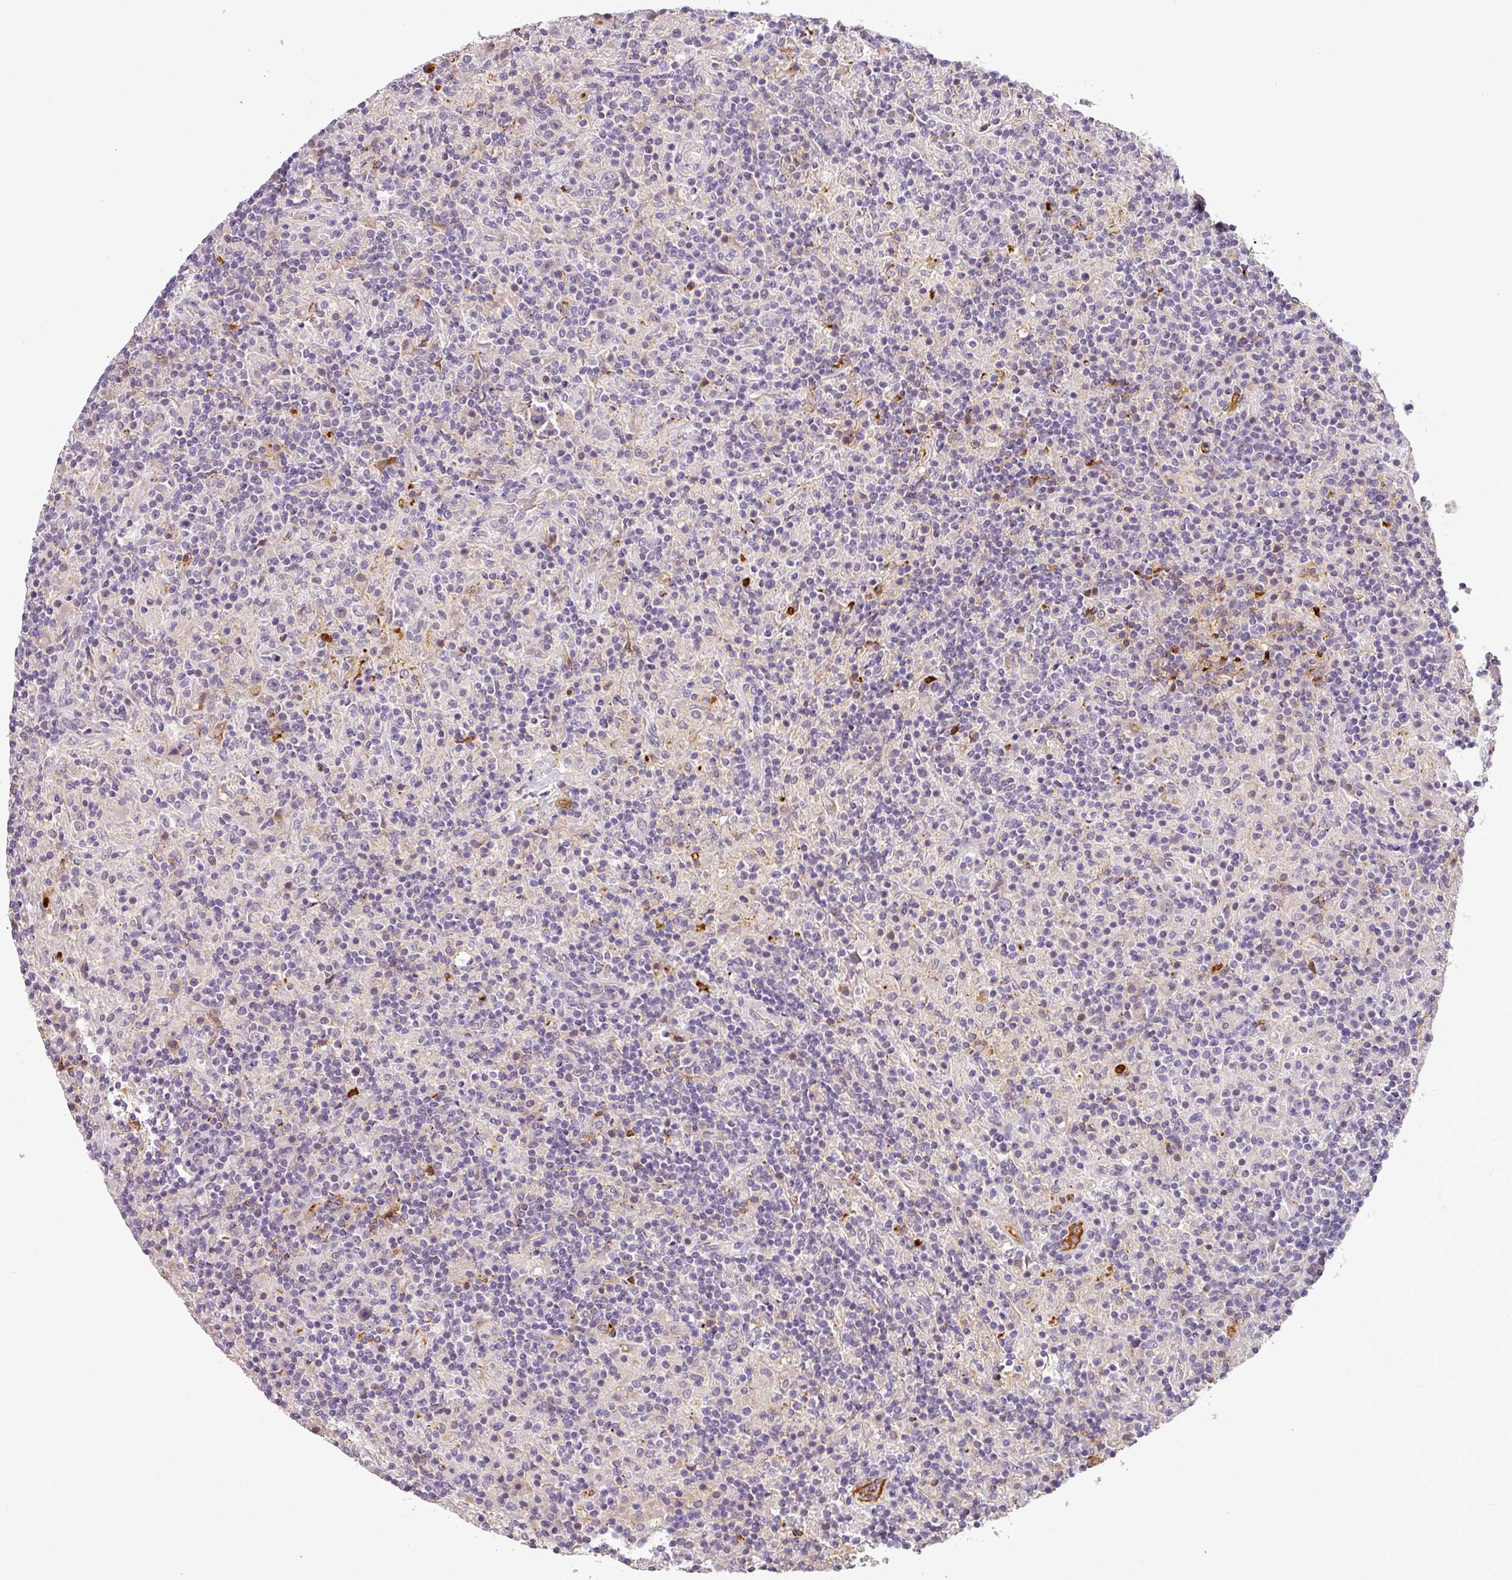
{"staining": {"intensity": "negative", "quantity": "none", "location": "none"}, "tissue": "lymphoma", "cell_type": "Tumor cells", "image_type": "cancer", "snomed": [{"axis": "morphology", "description": "Hodgkin's disease, NOS"}, {"axis": "topography", "description": "Lymph node"}], "caption": "Tumor cells are negative for brown protein staining in Hodgkin's disease.", "gene": "APOC1", "patient": {"sex": "male", "age": 70}}